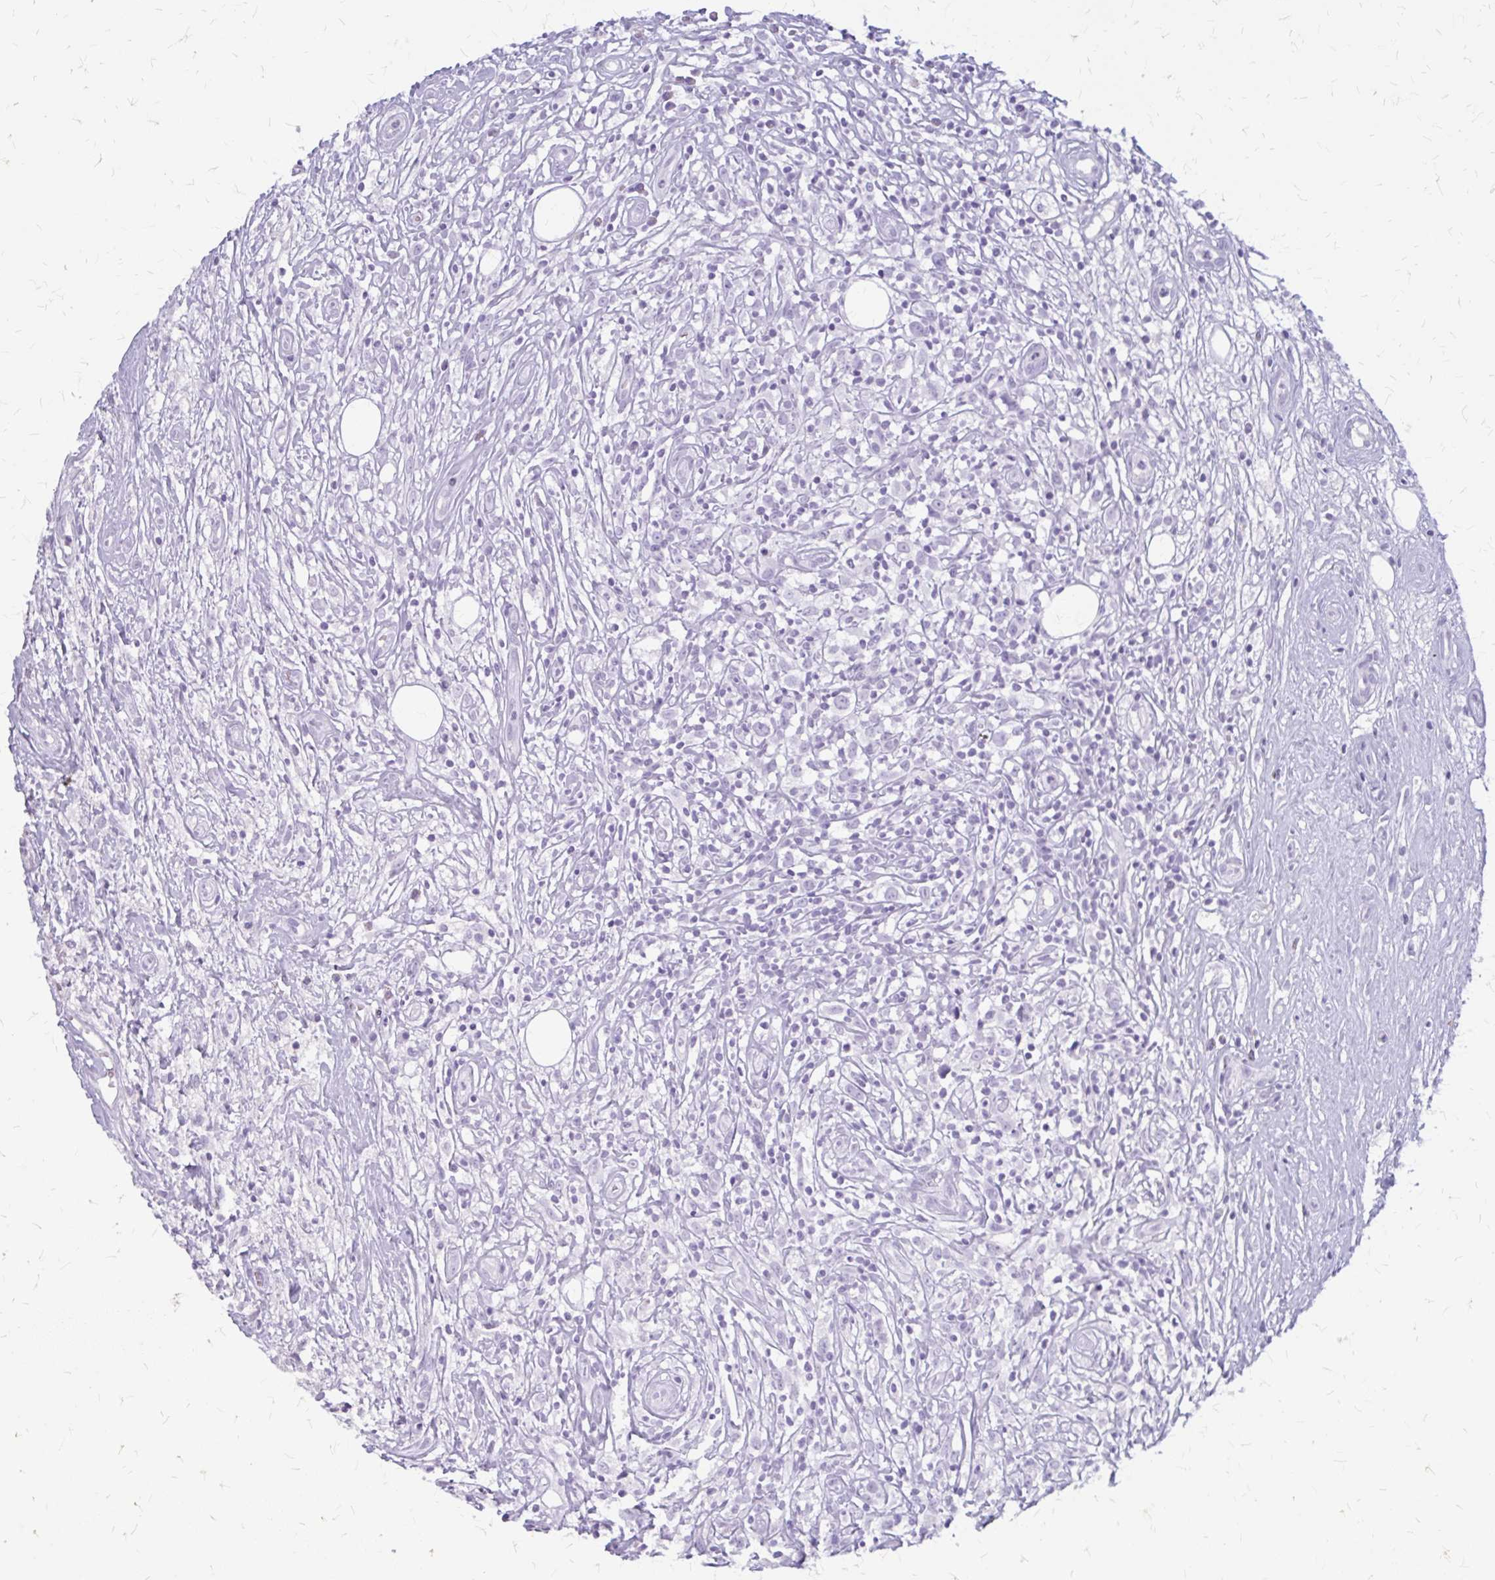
{"staining": {"intensity": "negative", "quantity": "none", "location": "none"}, "tissue": "lymphoma", "cell_type": "Tumor cells", "image_type": "cancer", "snomed": [{"axis": "morphology", "description": "Hodgkin's disease, NOS"}, {"axis": "topography", "description": "No Tissue"}], "caption": "The image exhibits no staining of tumor cells in Hodgkin's disease.", "gene": "KLHDC7A", "patient": {"sex": "female", "age": 21}}